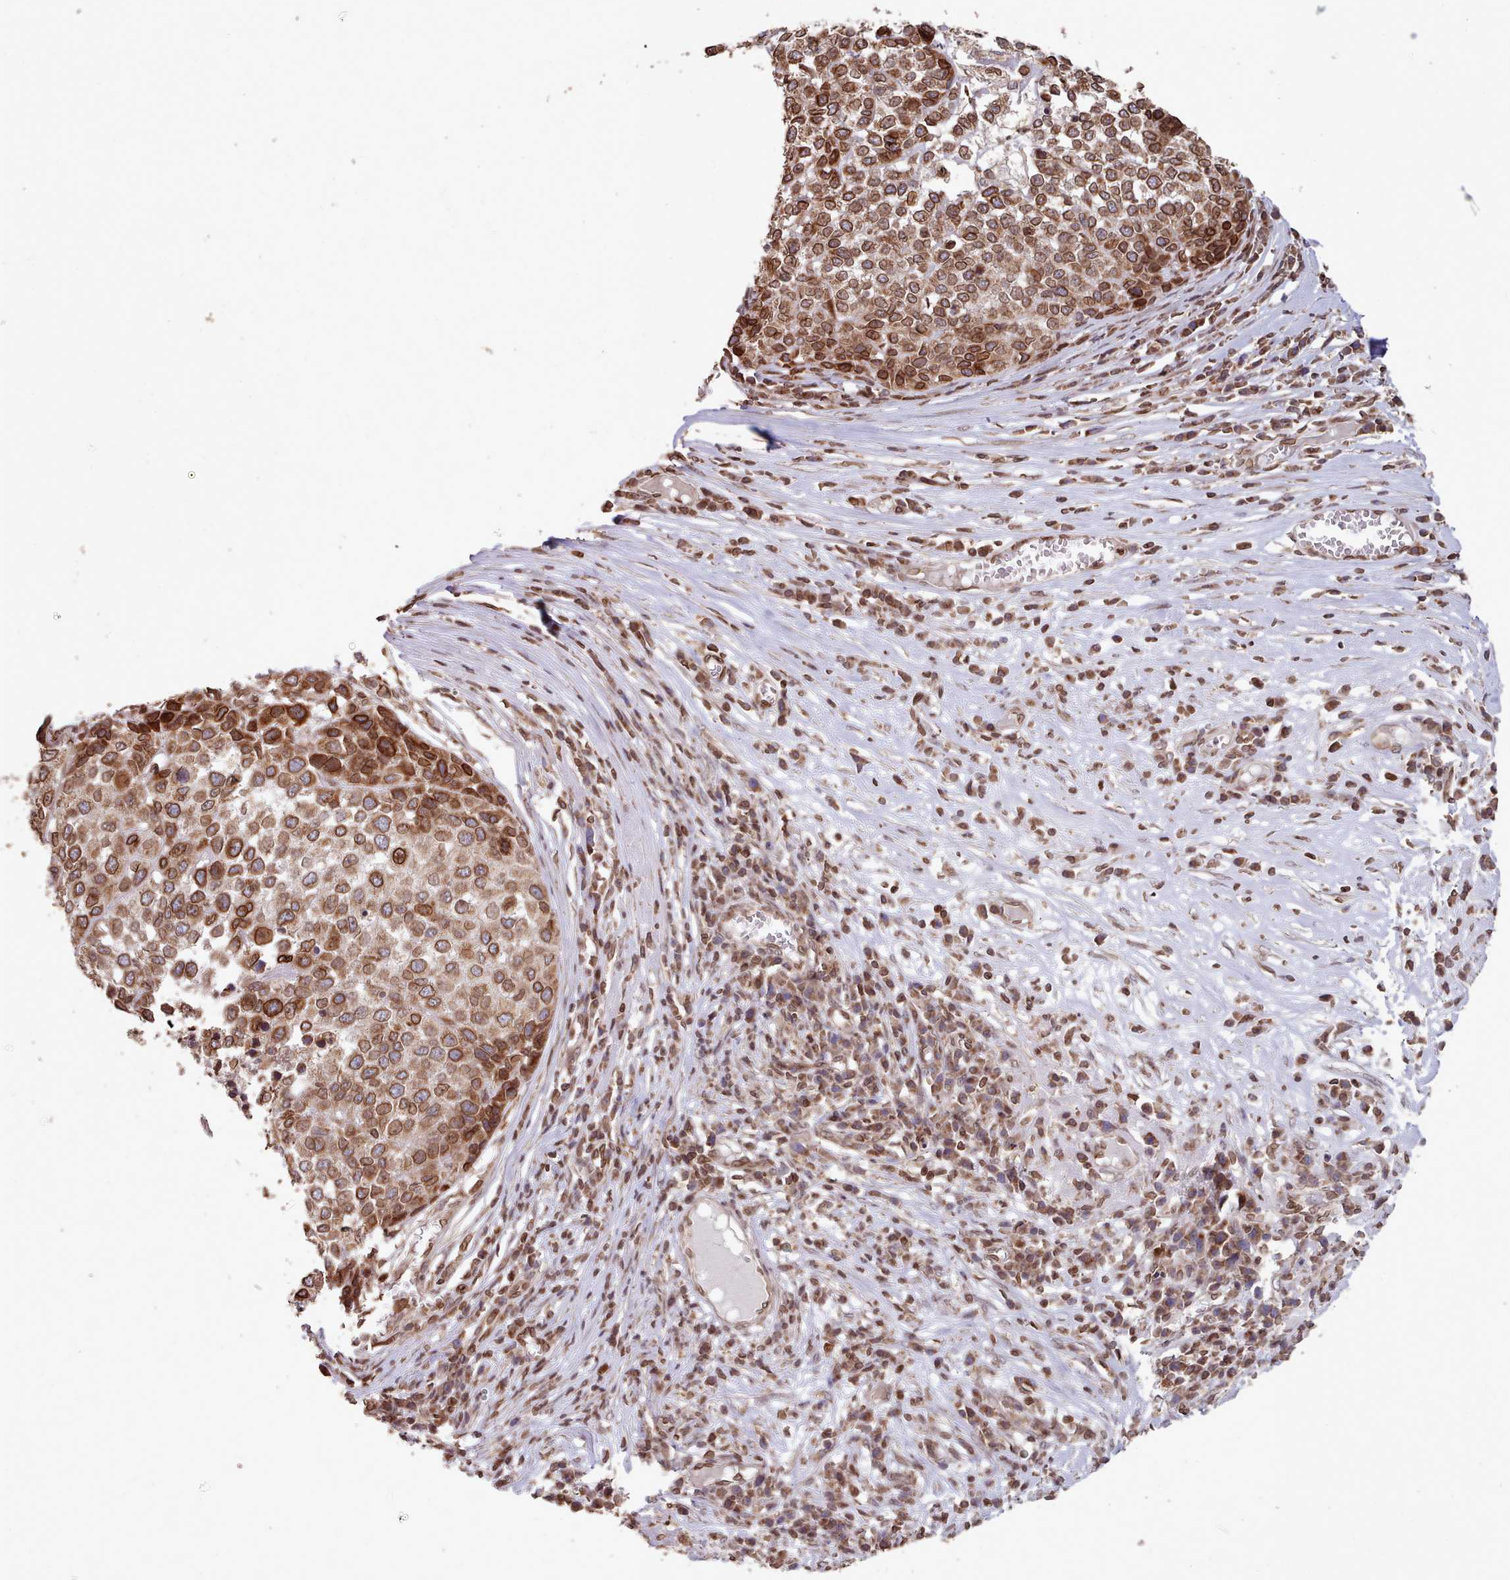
{"staining": {"intensity": "strong", "quantity": ">75%", "location": "cytoplasmic/membranous,nuclear"}, "tissue": "melanoma", "cell_type": "Tumor cells", "image_type": "cancer", "snomed": [{"axis": "morphology", "description": "Malignant melanoma, Metastatic site"}, {"axis": "topography", "description": "Lymph node"}], "caption": "Malignant melanoma (metastatic site) stained with DAB (3,3'-diaminobenzidine) immunohistochemistry displays high levels of strong cytoplasmic/membranous and nuclear expression in approximately >75% of tumor cells.", "gene": "TOR1AIP1", "patient": {"sex": "male", "age": 44}}